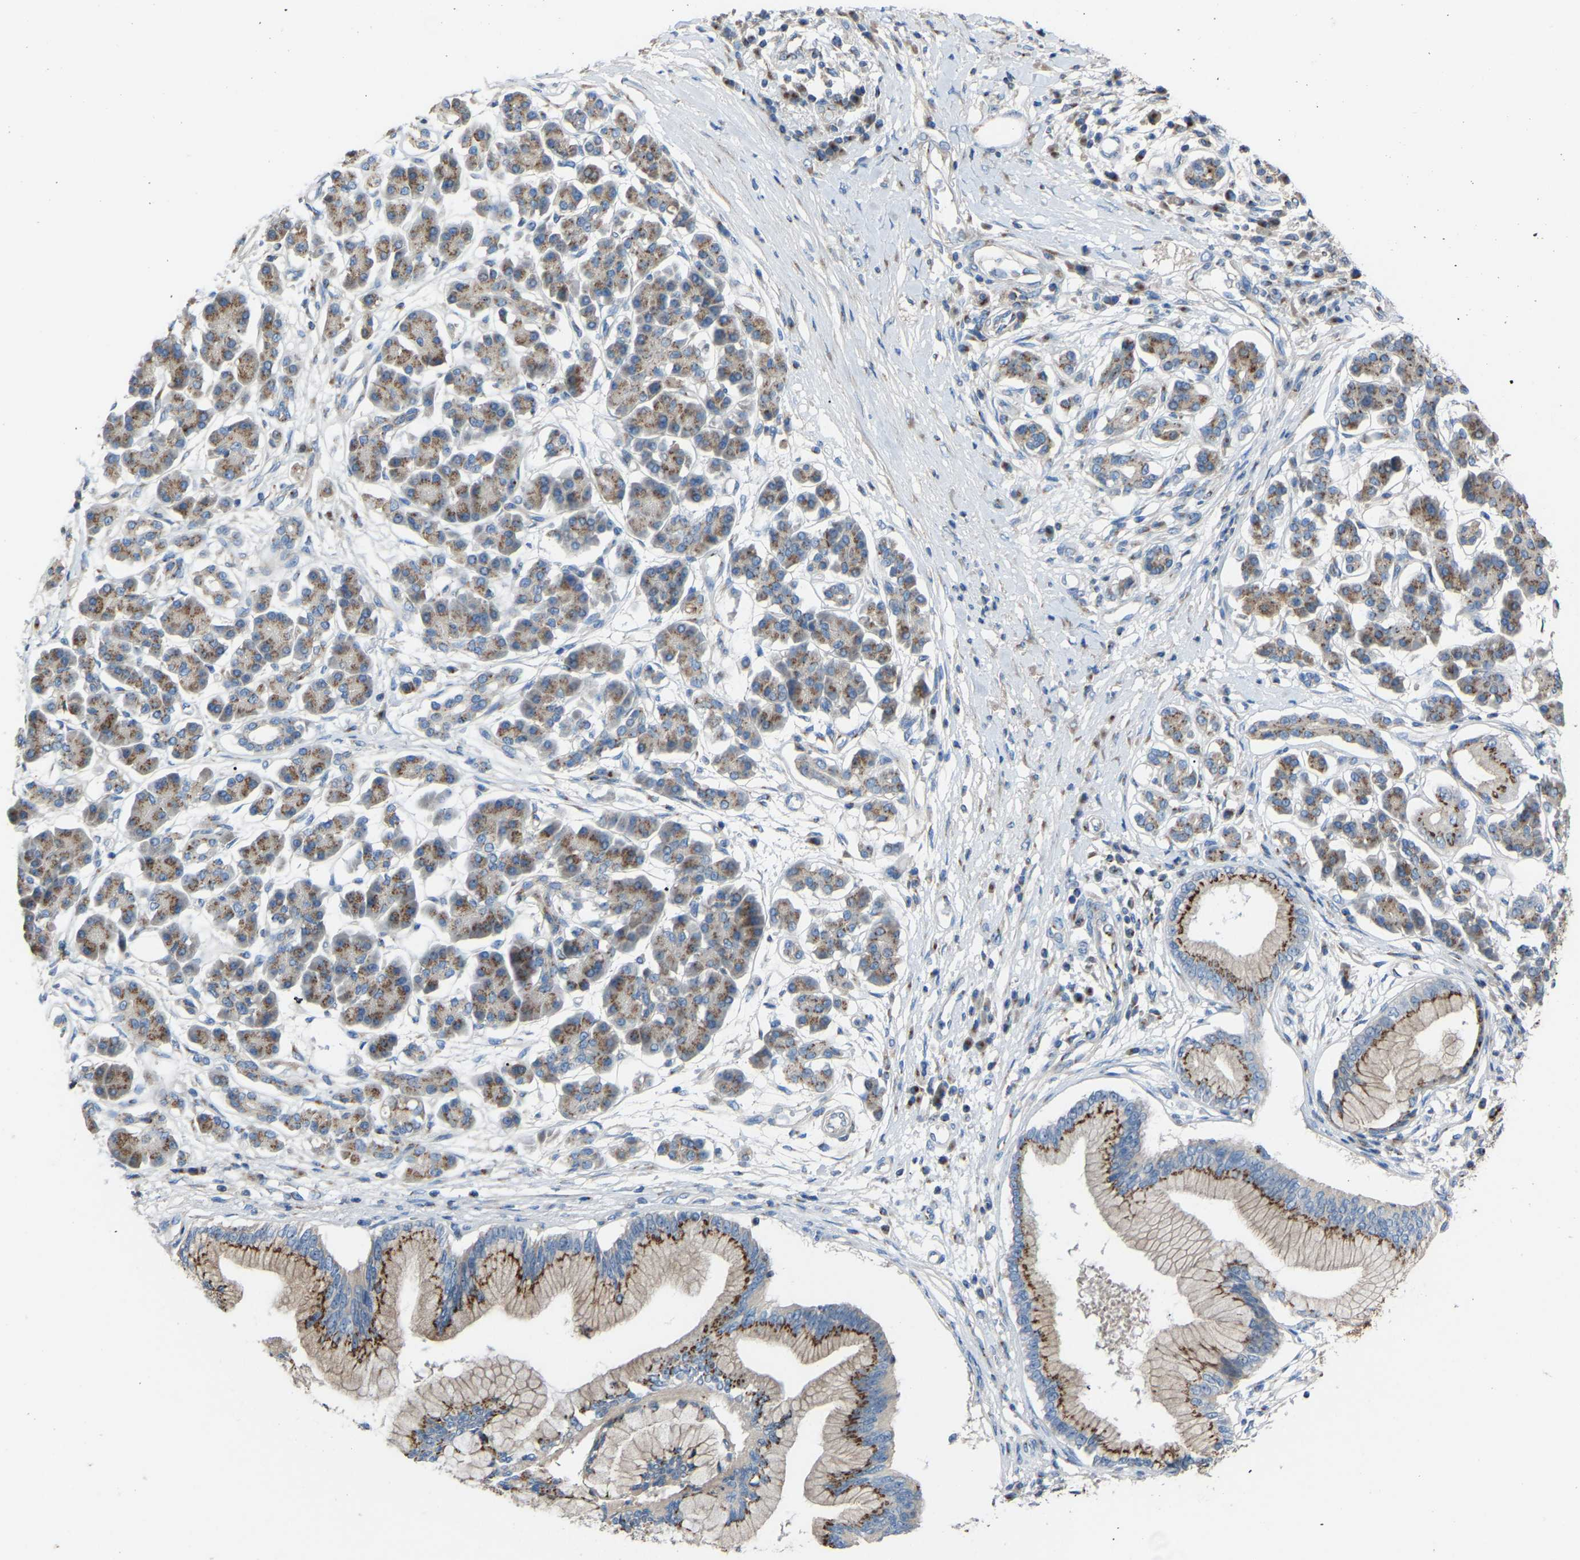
{"staining": {"intensity": "strong", "quantity": ">75%", "location": "cytoplasmic/membranous"}, "tissue": "pancreatic cancer", "cell_type": "Tumor cells", "image_type": "cancer", "snomed": [{"axis": "morphology", "description": "Adenocarcinoma, NOS"}, {"axis": "topography", "description": "Pancreas"}], "caption": "A high-resolution histopathology image shows immunohistochemistry (IHC) staining of pancreatic cancer, which demonstrates strong cytoplasmic/membranous staining in about >75% of tumor cells.", "gene": "CANT1", "patient": {"sex": "male", "age": 77}}